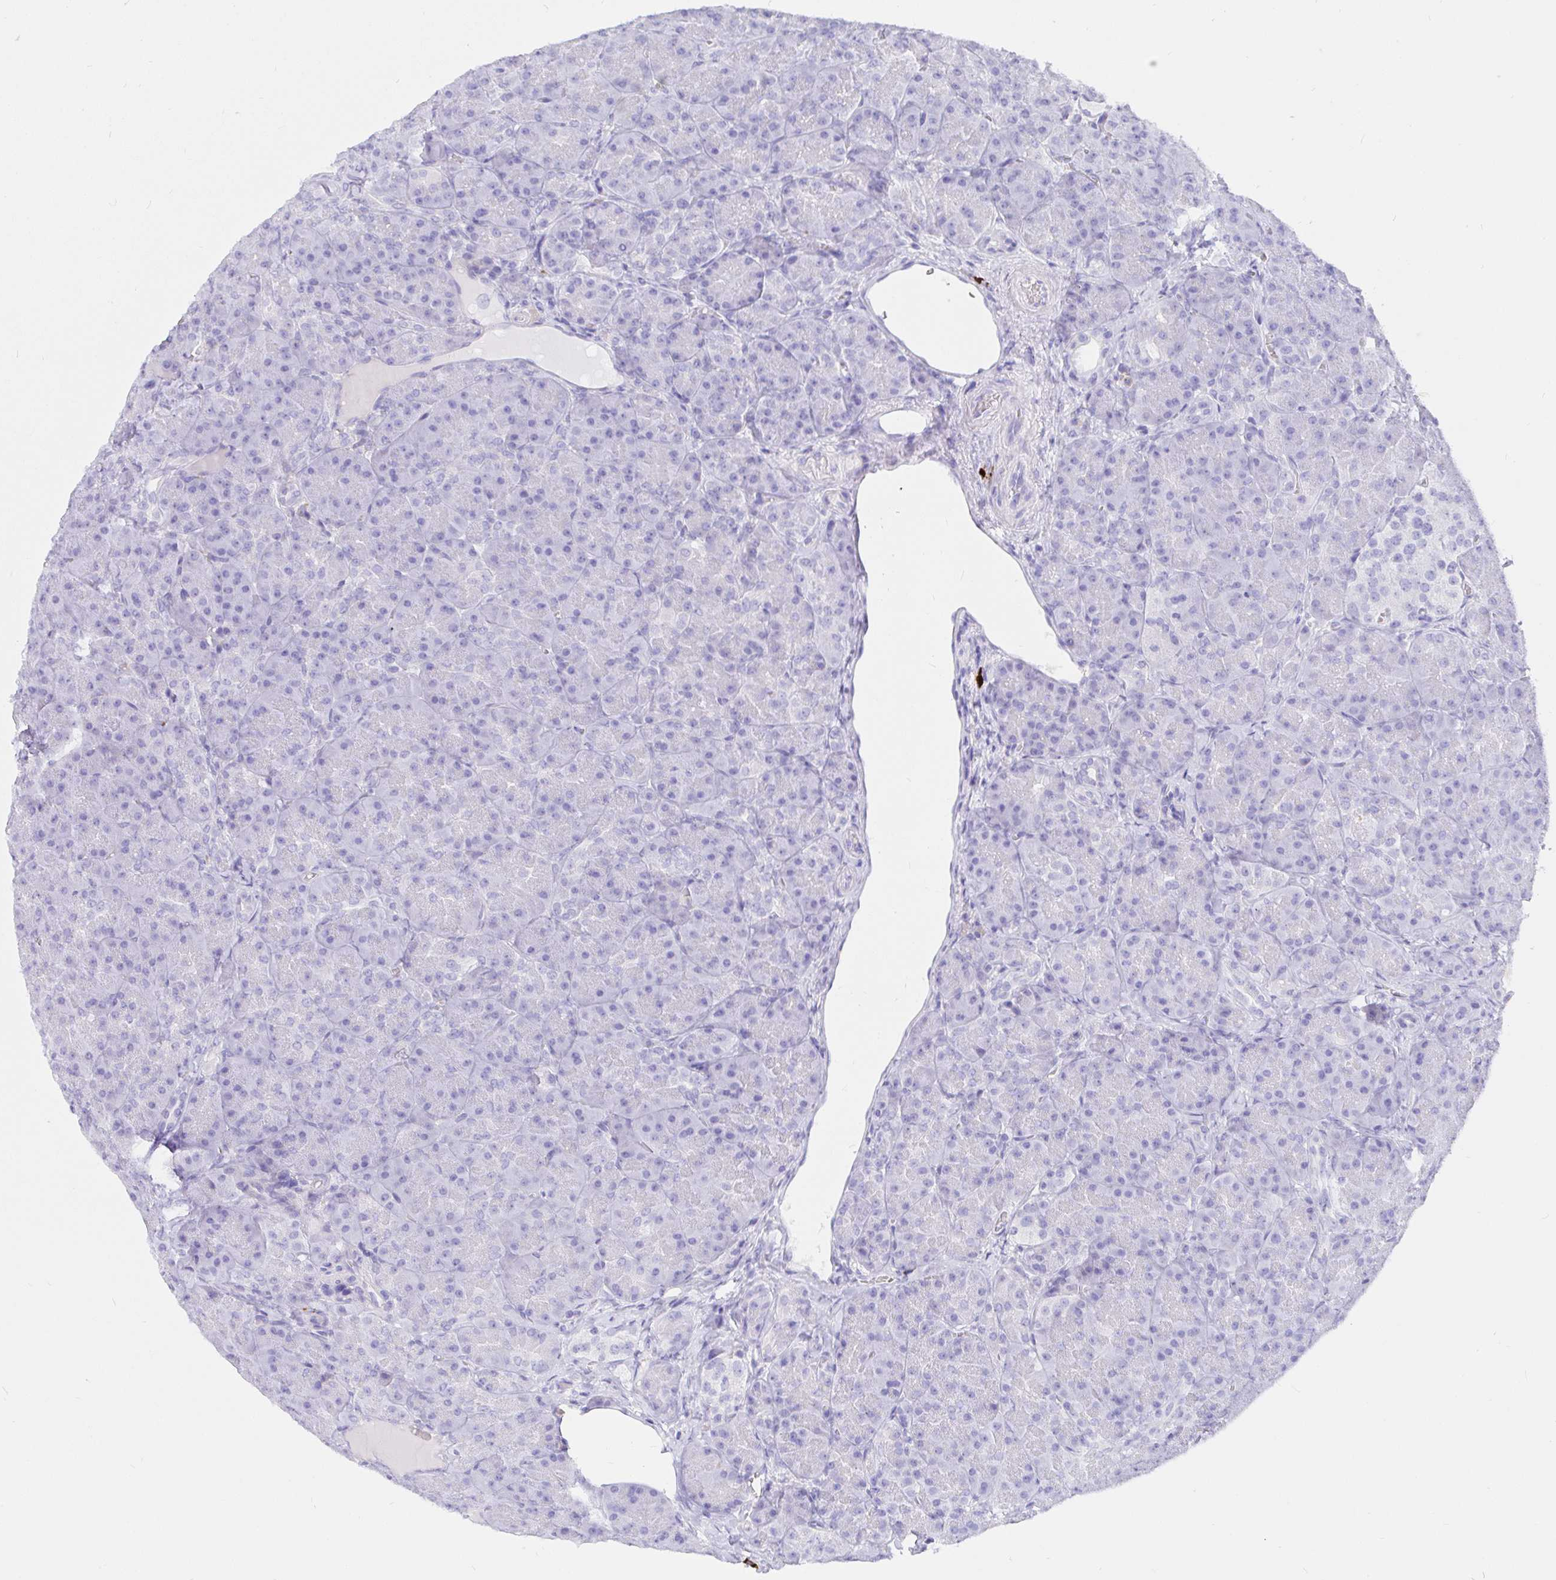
{"staining": {"intensity": "negative", "quantity": "none", "location": "none"}, "tissue": "pancreas", "cell_type": "Exocrine glandular cells", "image_type": "normal", "snomed": [{"axis": "morphology", "description": "Normal tissue, NOS"}, {"axis": "topography", "description": "Pancreas"}], "caption": "This is an IHC image of benign human pancreas. There is no expression in exocrine glandular cells.", "gene": "CCDC62", "patient": {"sex": "male", "age": 57}}